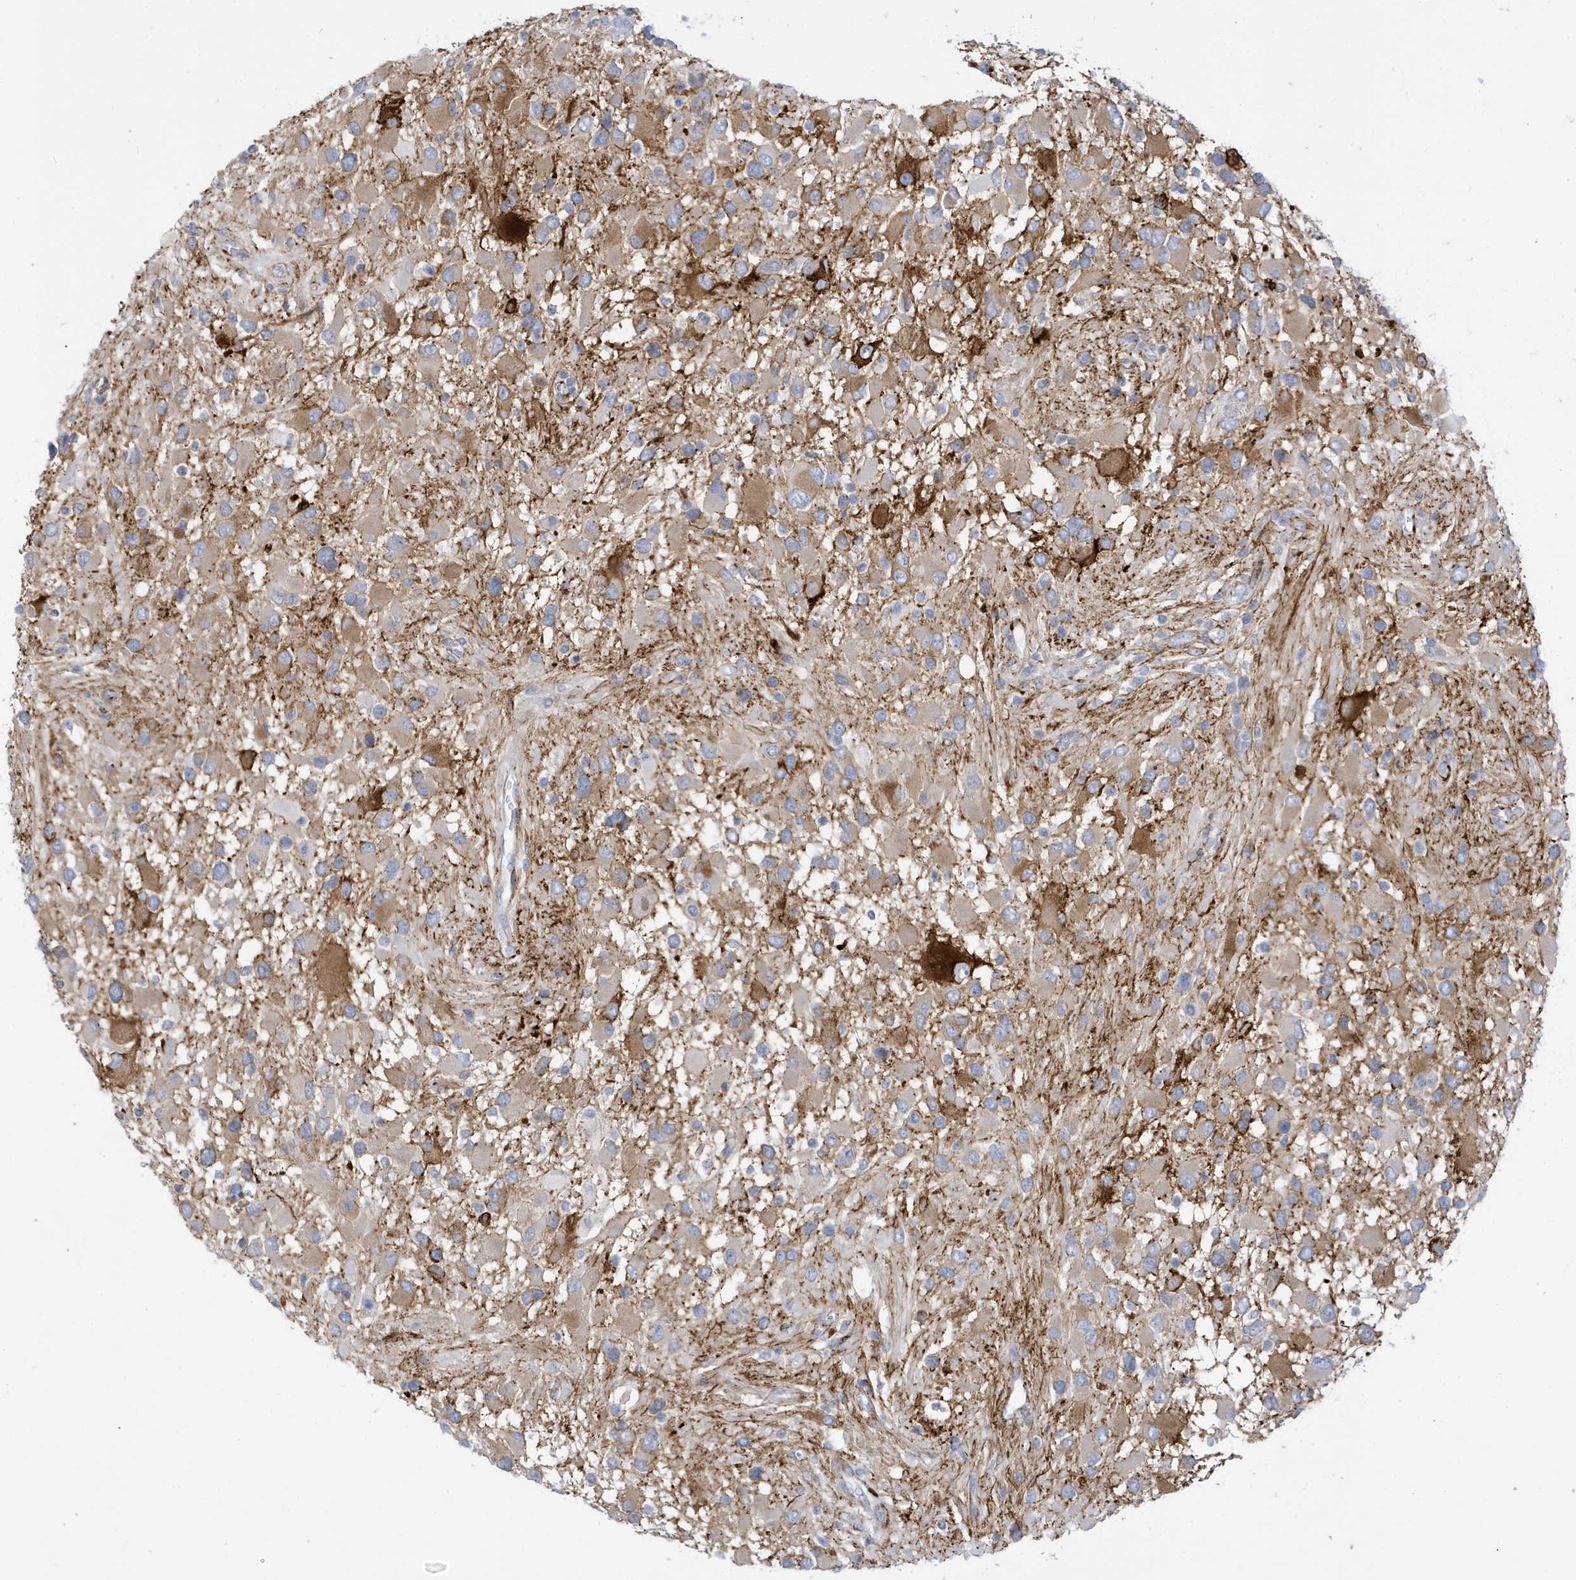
{"staining": {"intensity": "strong", "quantity": "<25%", "location": "cytoplasmic/membranous"}, "tissue": "glioma", "cell_type": "Tumor cells", "image_type": "cancer", "snomed": [{"axis": "morphology", "description": "Glioma, malignant, High grade"}, {"axis": "topography", "description": "Brain"}], "caption": "Glioma tissue demonstrates strong cytoplasmic/membranous expression in approximately <25% of tumor cells Immunohistochemistry stains the protein of interest in brown and the nuclei are stained blue.", "gene": "PERM1", "patient": {"sex": "male", "age": 53}}